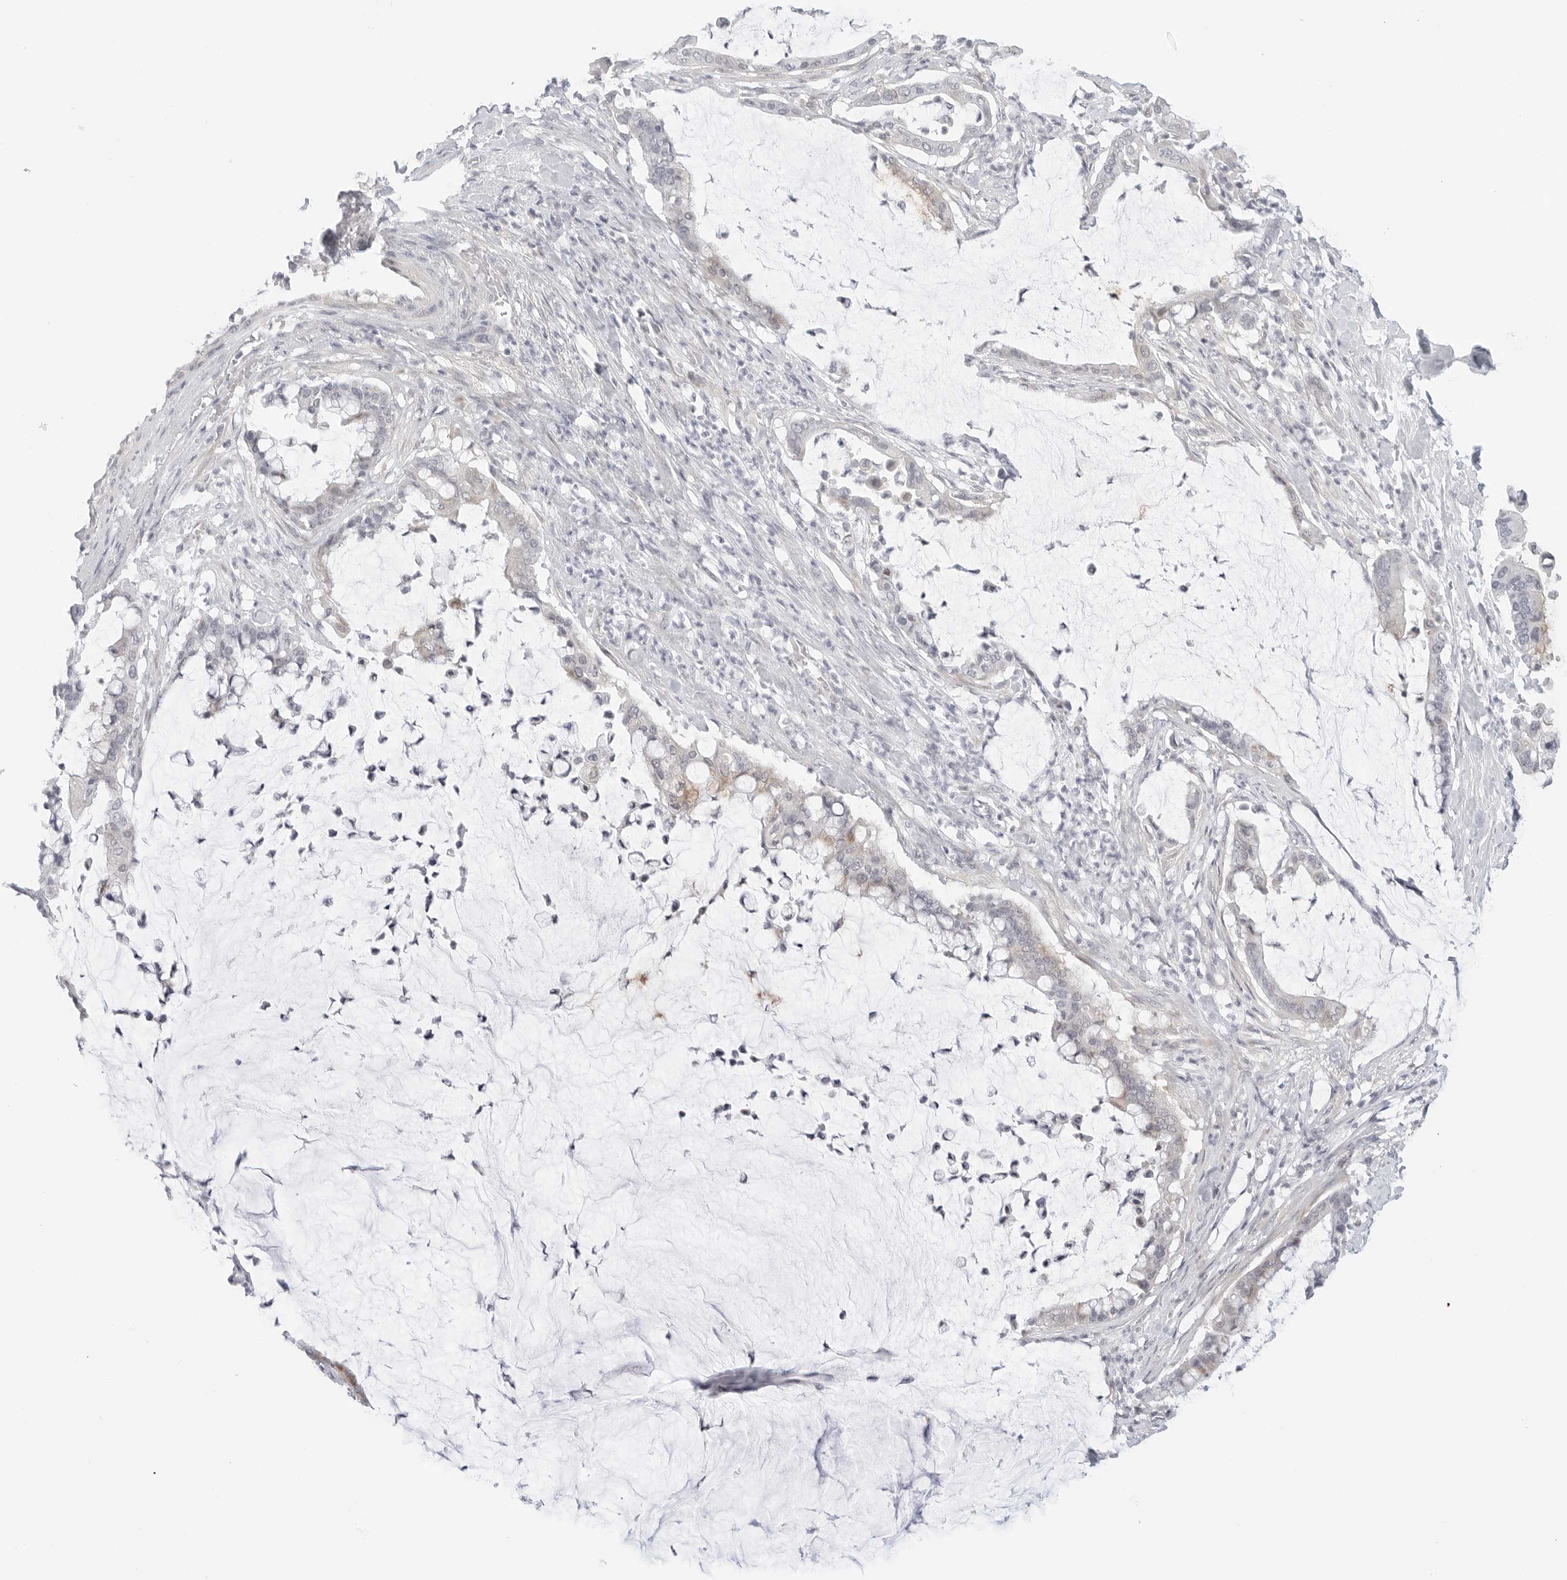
{"staining": {"intensity": "strong", "quantity": "<25%", "location": "cytoplasmic/membranous"}, "tissue": "pancreatic cancer", "cell_type": "Tumor cells", "image_type": "cancer", "snomed": [{"axis": "morphology", "description": "Adenocarcinoma, NOS"}, {"axis": "topography", "description": "Pancreas"}], "caption": "Tumor cells exhibit medium levels of strong cytoplasmic/membranous staining in about <25% of cells in human pancreatic cancer.", "gene": "TCP1", "patient": {"sex": "male", "age": 41}}